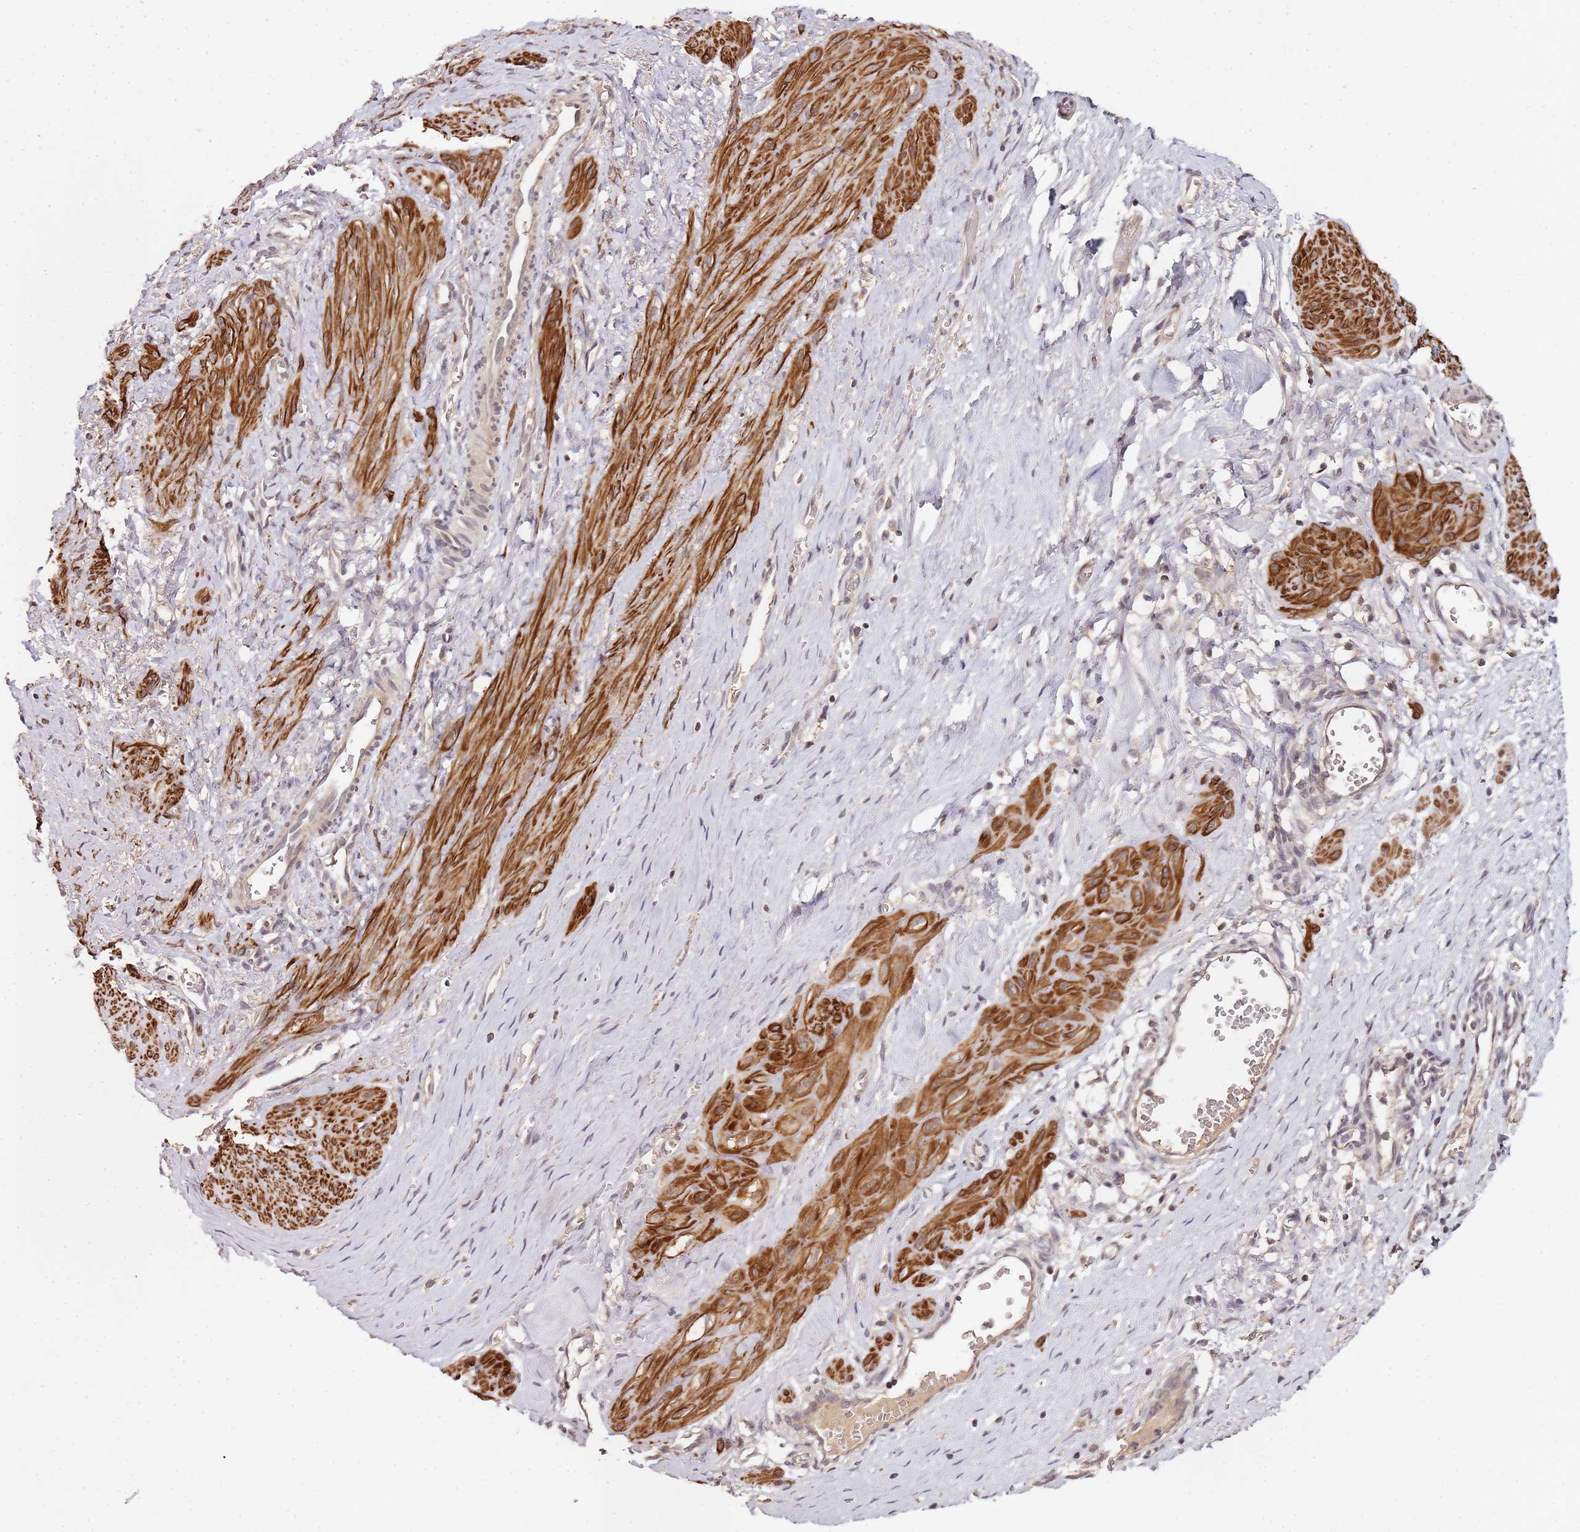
{"staining": {"intensity": "strong", "quantity": ">75%", "location": "cytoplasmic/membranous"}, "tissue": "smooth muscle", "cell_type": "Smooth muscle cells", "image_type": "normal", "snomed": [{"axis": "morphology", "description": "Normal tissue, NOS"}, {"axis": "topography", "description": "Endometrium"}], "caption": "About >75% of smooth muscle cells in normal human smooth muscle reveal strong cytoplasmic/membranous protein positivity as visualized by brown immunohistochemical staining.", "gene": "LIN37", "patient": {"sex": "female", "age": 33}}